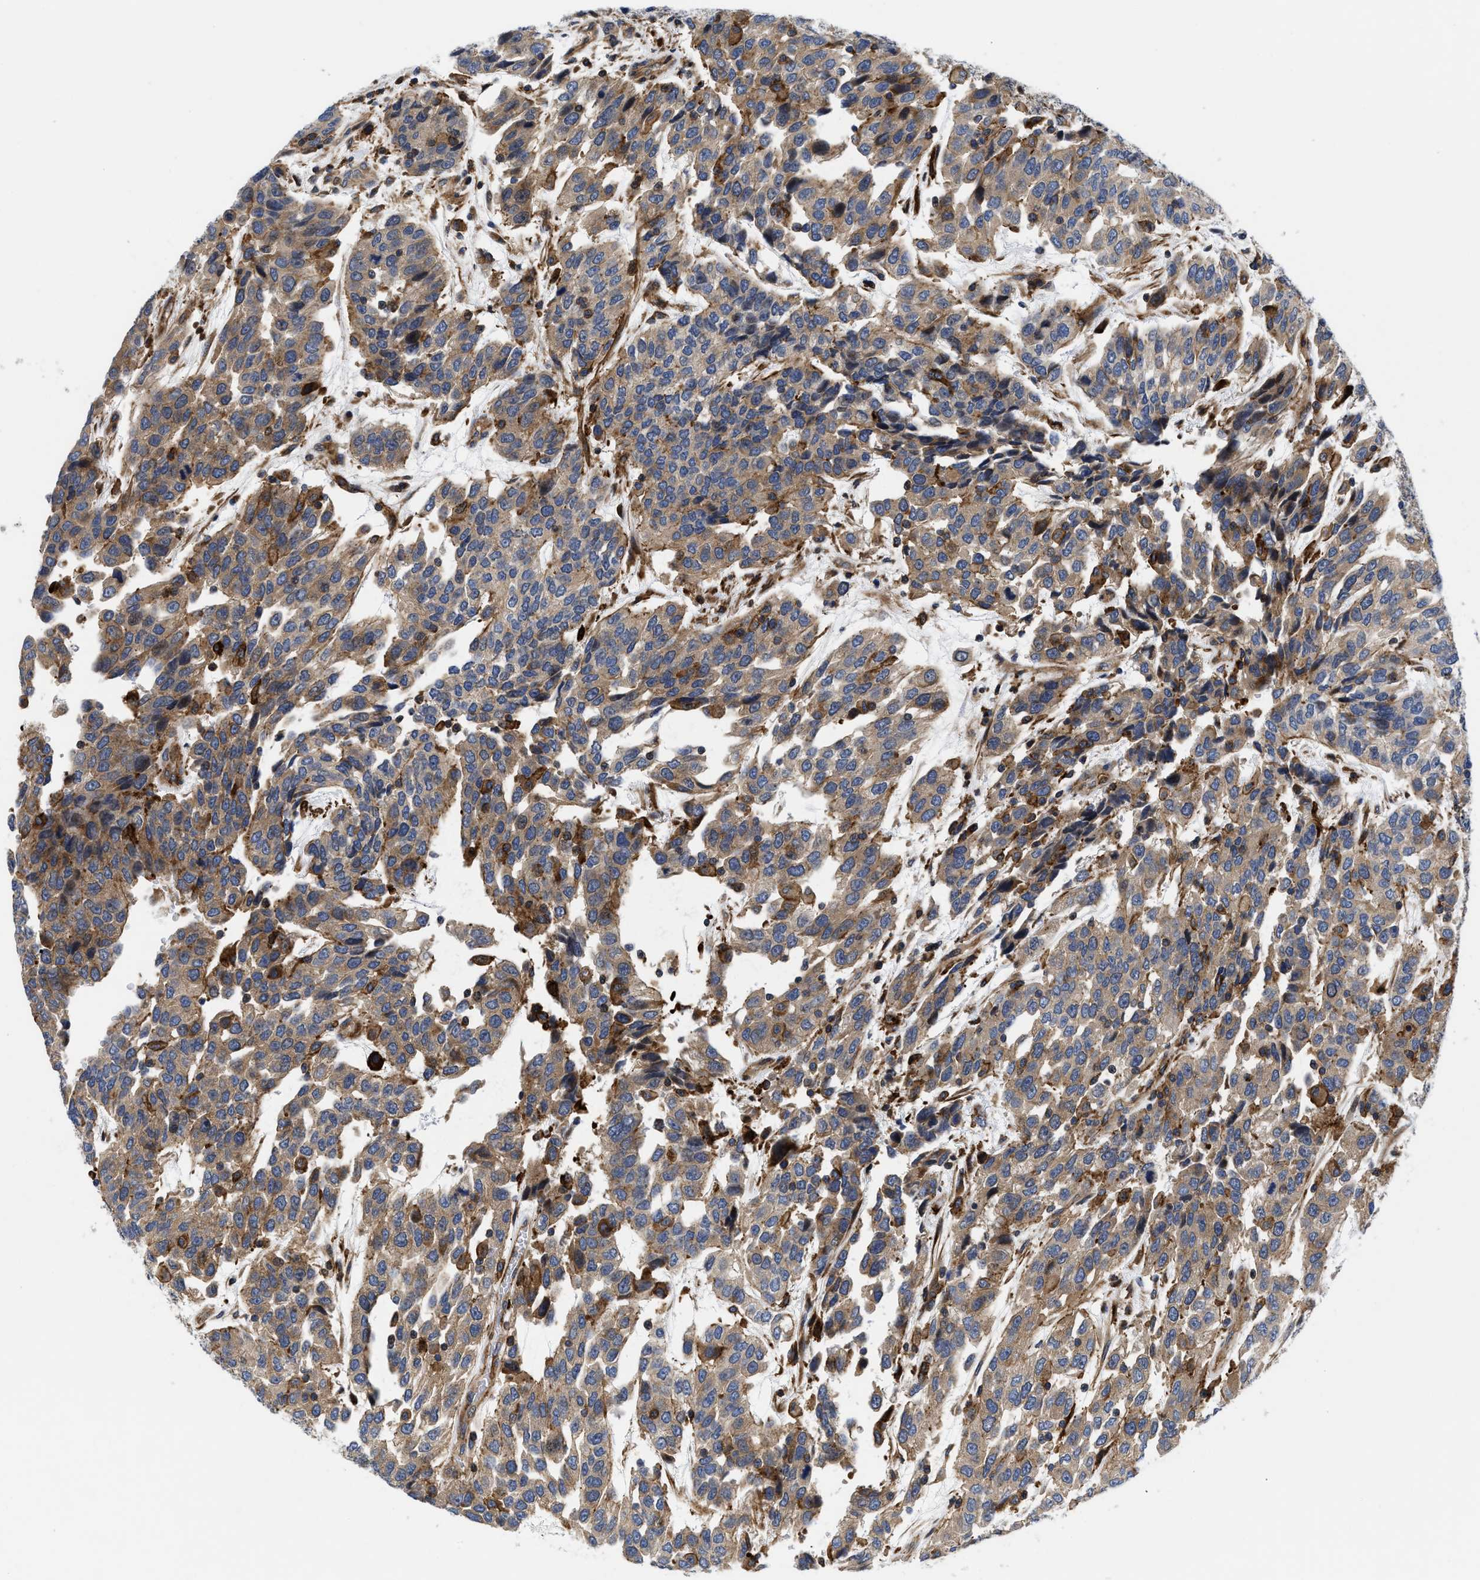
{"staining": {"intensity": "moderate", "quantity": ">75%", "location": "cytoplasmic/membranous"}, "tissue": "urothelial cancer", "cell_type": "Tumor cells", "image_type": "cancer", "snomed": [{"axis": "morphology", "description": "Urothelial carcinoma, High grade"}, {"axis": "topography", "description": "Urinary bladder"}], "caption": "Immunohistochemical staining of human urothelial cancer reveals medium levels of moderate cytoplasmic/membranous protein staining in about >75% of tumor cells.", "gene": "SPAST", "patient": {"sex": "female", "age": 80}}